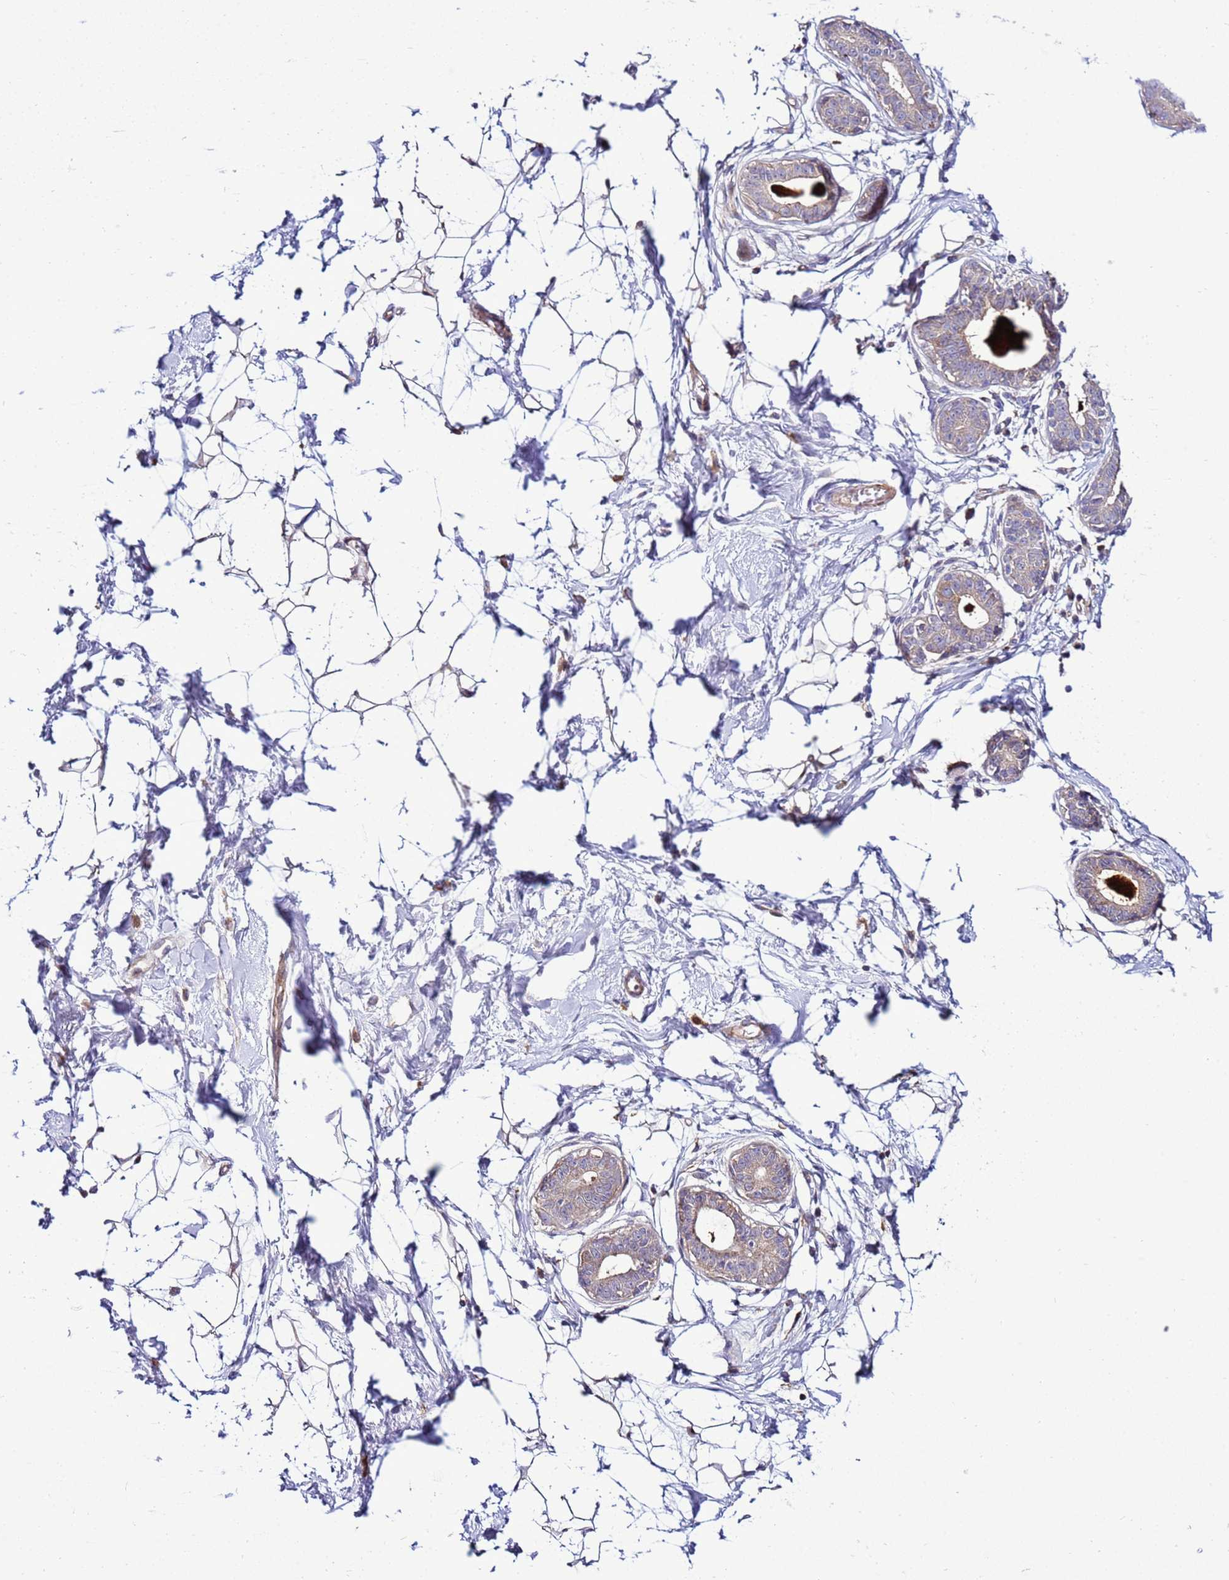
{"staining": {"intensity": "negative", "quantity": "none", "location": "none"}, "tissue": "breast", "cell_type": "Adipocytes", "image_type": "normal", "snomed": [{"axis": "morphology", "description": "Normal tissue, NOS"}, {"axis": "topography", "description": "Breast"}], "caption": "Immunohistochemical staining of benign breast demonstrates no significant expression in adipocytes.", "gene": "ZNF624", "patient": {"sex": "female", "age": 45}}